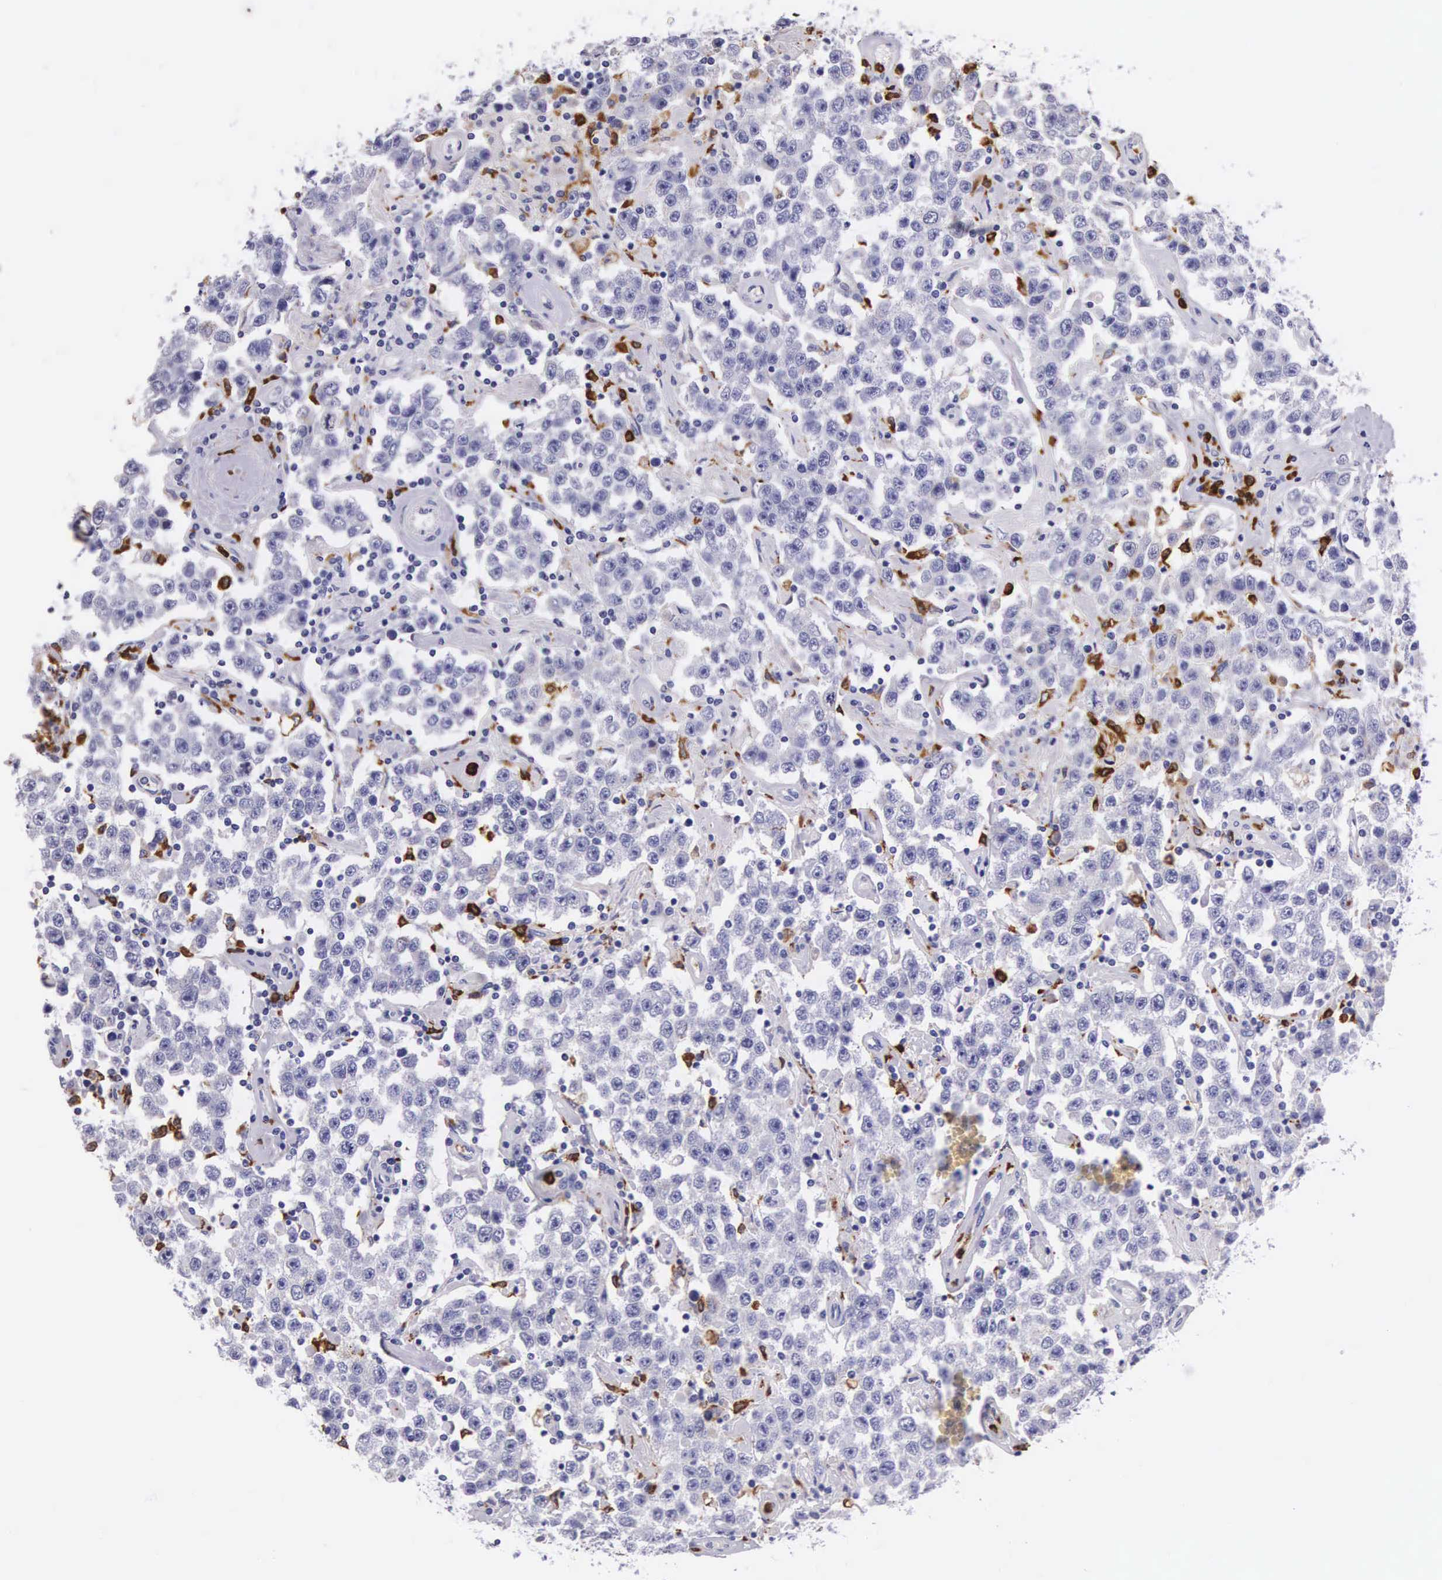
{"staining": {"intensity": "negative", "quantity": "none", "location": "none"}, "tissue": "testis cancer", "cell_type": "Tumor cells", "image_type": "cancer", "snomed": [{"axis": "morphology", "description": "Seminoma, NOS"}, {"axis": "topography", "description": "Testis"}], "caption": "There is no significant positivity in tumor cells of testis seminoma. Brightfield microscopy of immunohistochemistry stained with DAB (3,3'-diaminobenzidine) (brown) and hematoxylin (blue), captured at high magnification.", "gene": "FCN1", "patient": {"sex": "male", "age": 52}}